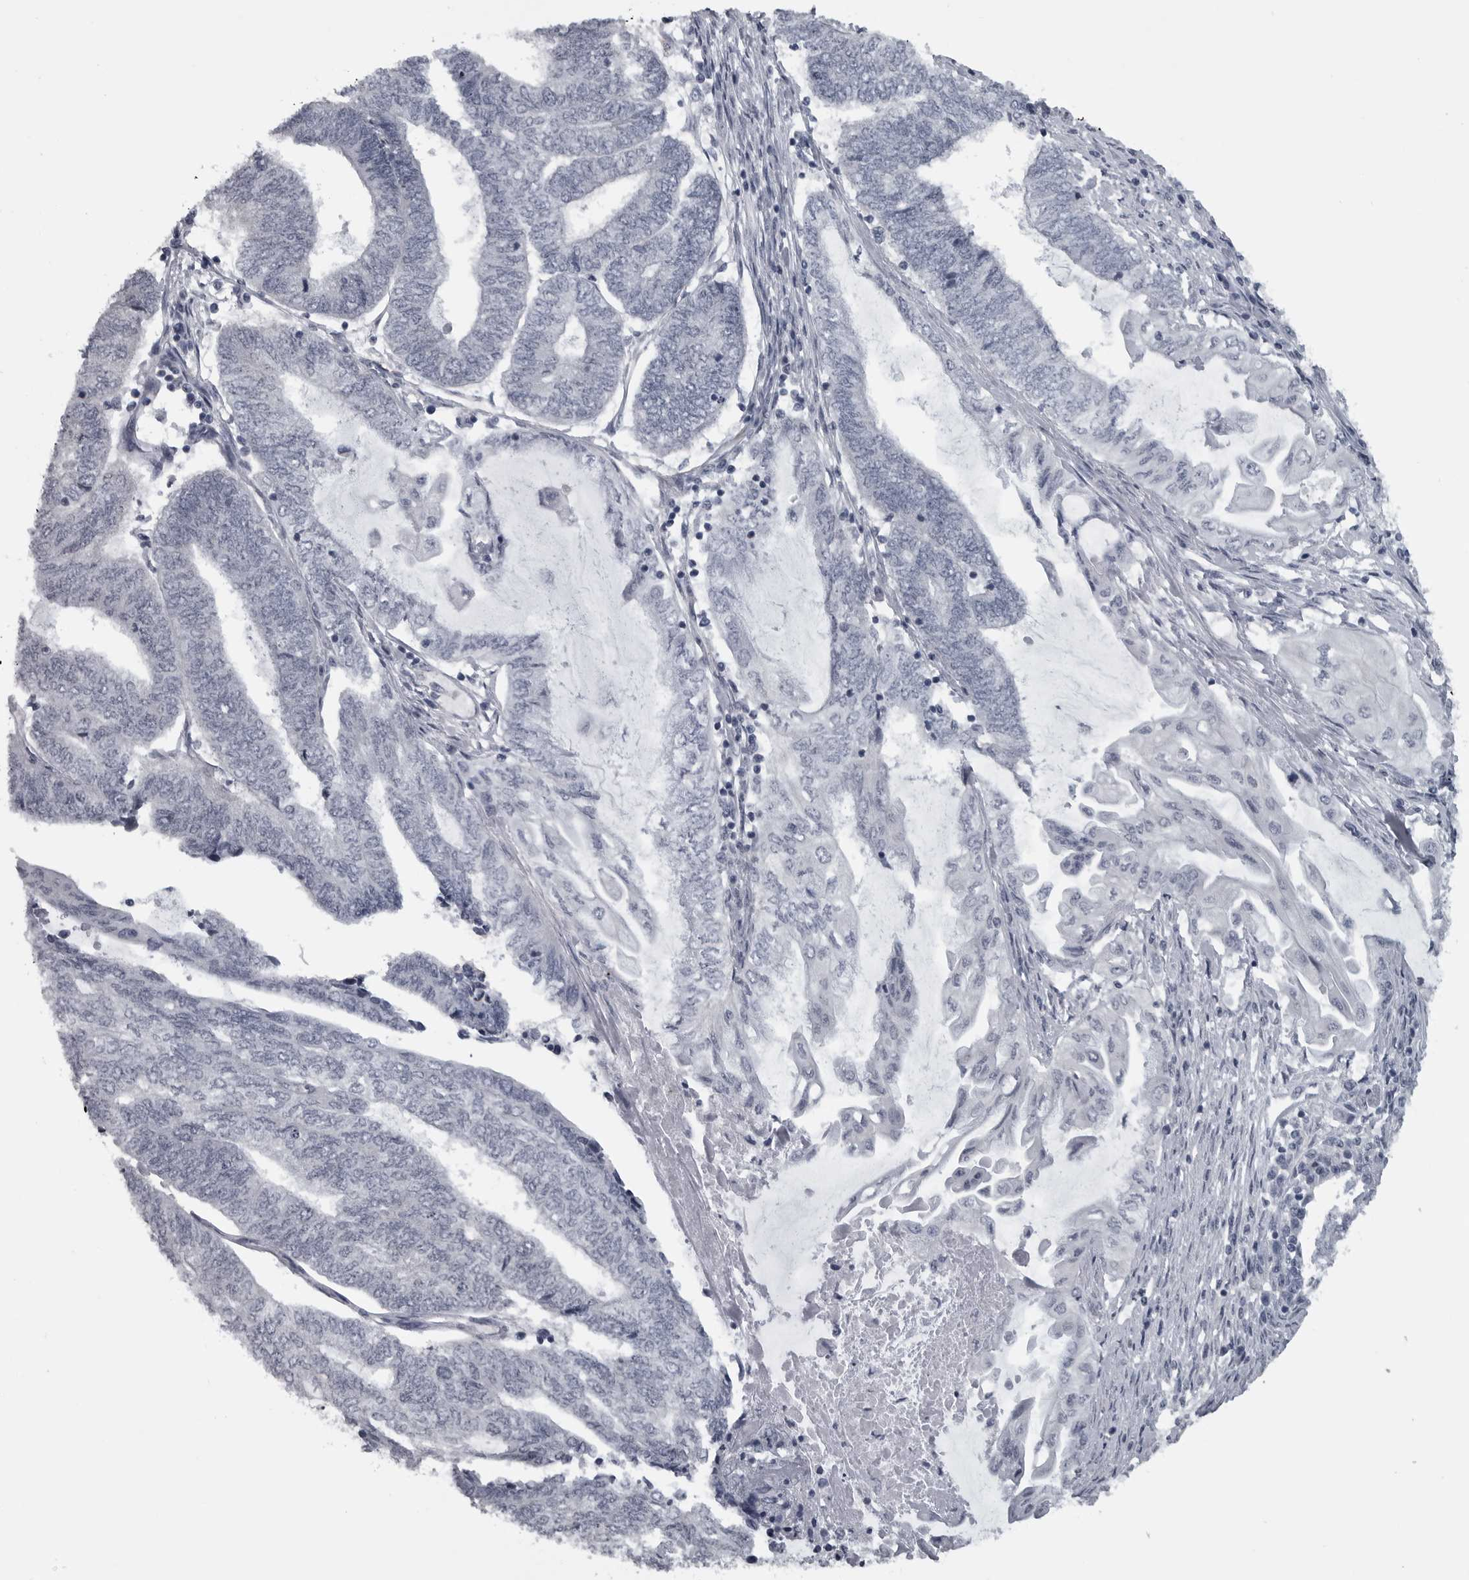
{"staining": {"intensity": "negative", "quantity": "none", "location": "none"}, "tissue": "endometrial cancer", "cell_type": "Tumor cells", "image_type": "cancer", "snomed": [{"axis": "morphology", "description": "Adenocarcinoma, NOS"}, {"axis": "topography", "description": "Uterus"}, {"axis": "topography", "description": "Endometrium"}], "caption": "The photomicrograph reveals no significant positivity in tumor cells of endometrial adenocarcinoma.", "gene": "LYSMD1", "patient": {"sex": "female", "age": 70}}